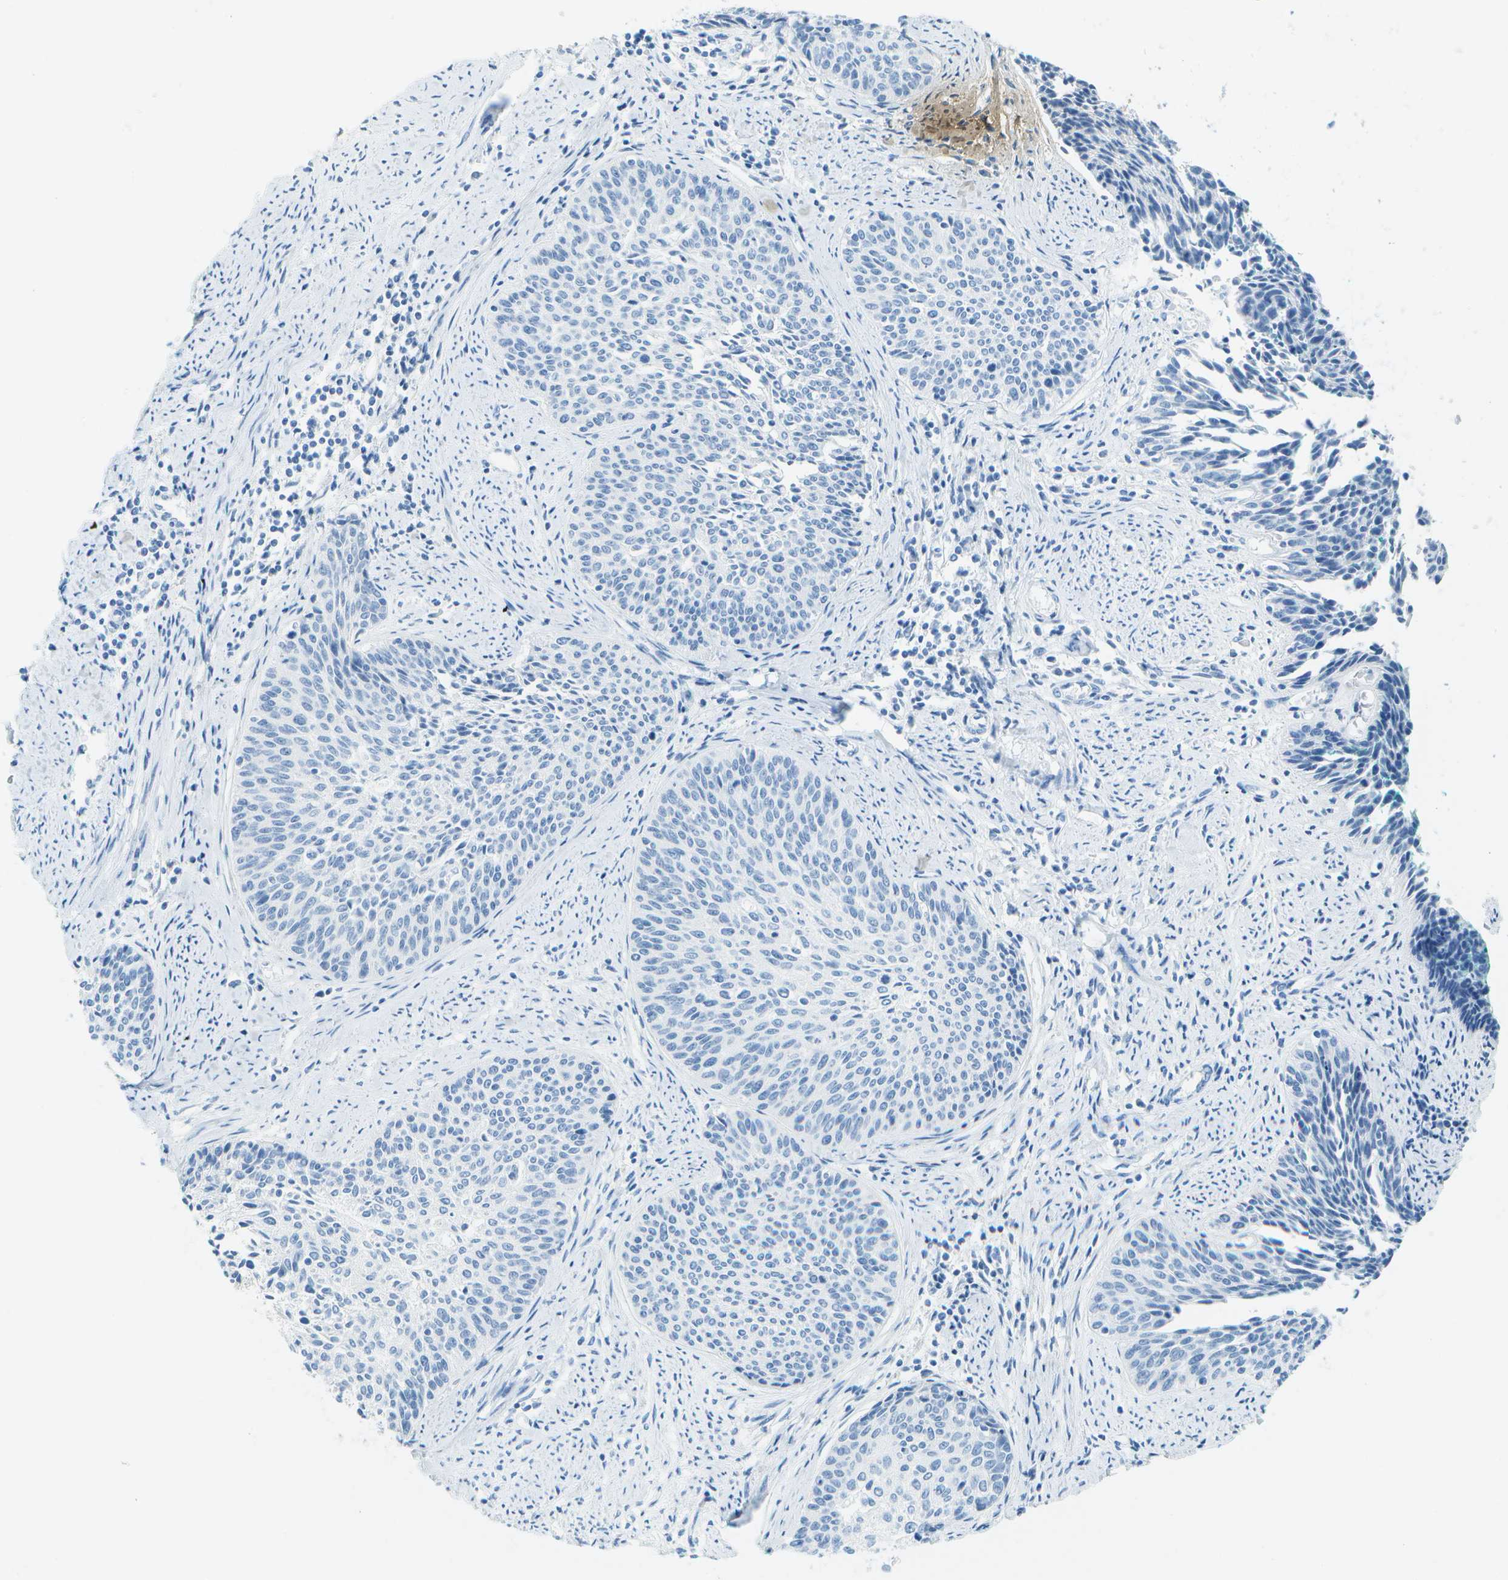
{"staining": {"intensity": "negative", "quantity": "none", "location": "none"}, "tissue": "cervical cancer", "cell_type": "Tumor cells", "image_type": "cancer", "snomed": [{"axis": "morphology", "description": "Squamous cell carcinoma, NOS"}, {"axis": "topography", "description": "Cervix"}], "caption": "Immunohistochemistry of human squamous cell carcinoma (cervical) displays no expression in tumor cells. (Stains: DAB (3,3'-diaminobenzidine) immunohistochemistry with hematoxylin counter stain, Microscopy: brightfield microscopy at high magnification).", "gene": "C1S", "patient": {"sex": "female", "age": 55}}